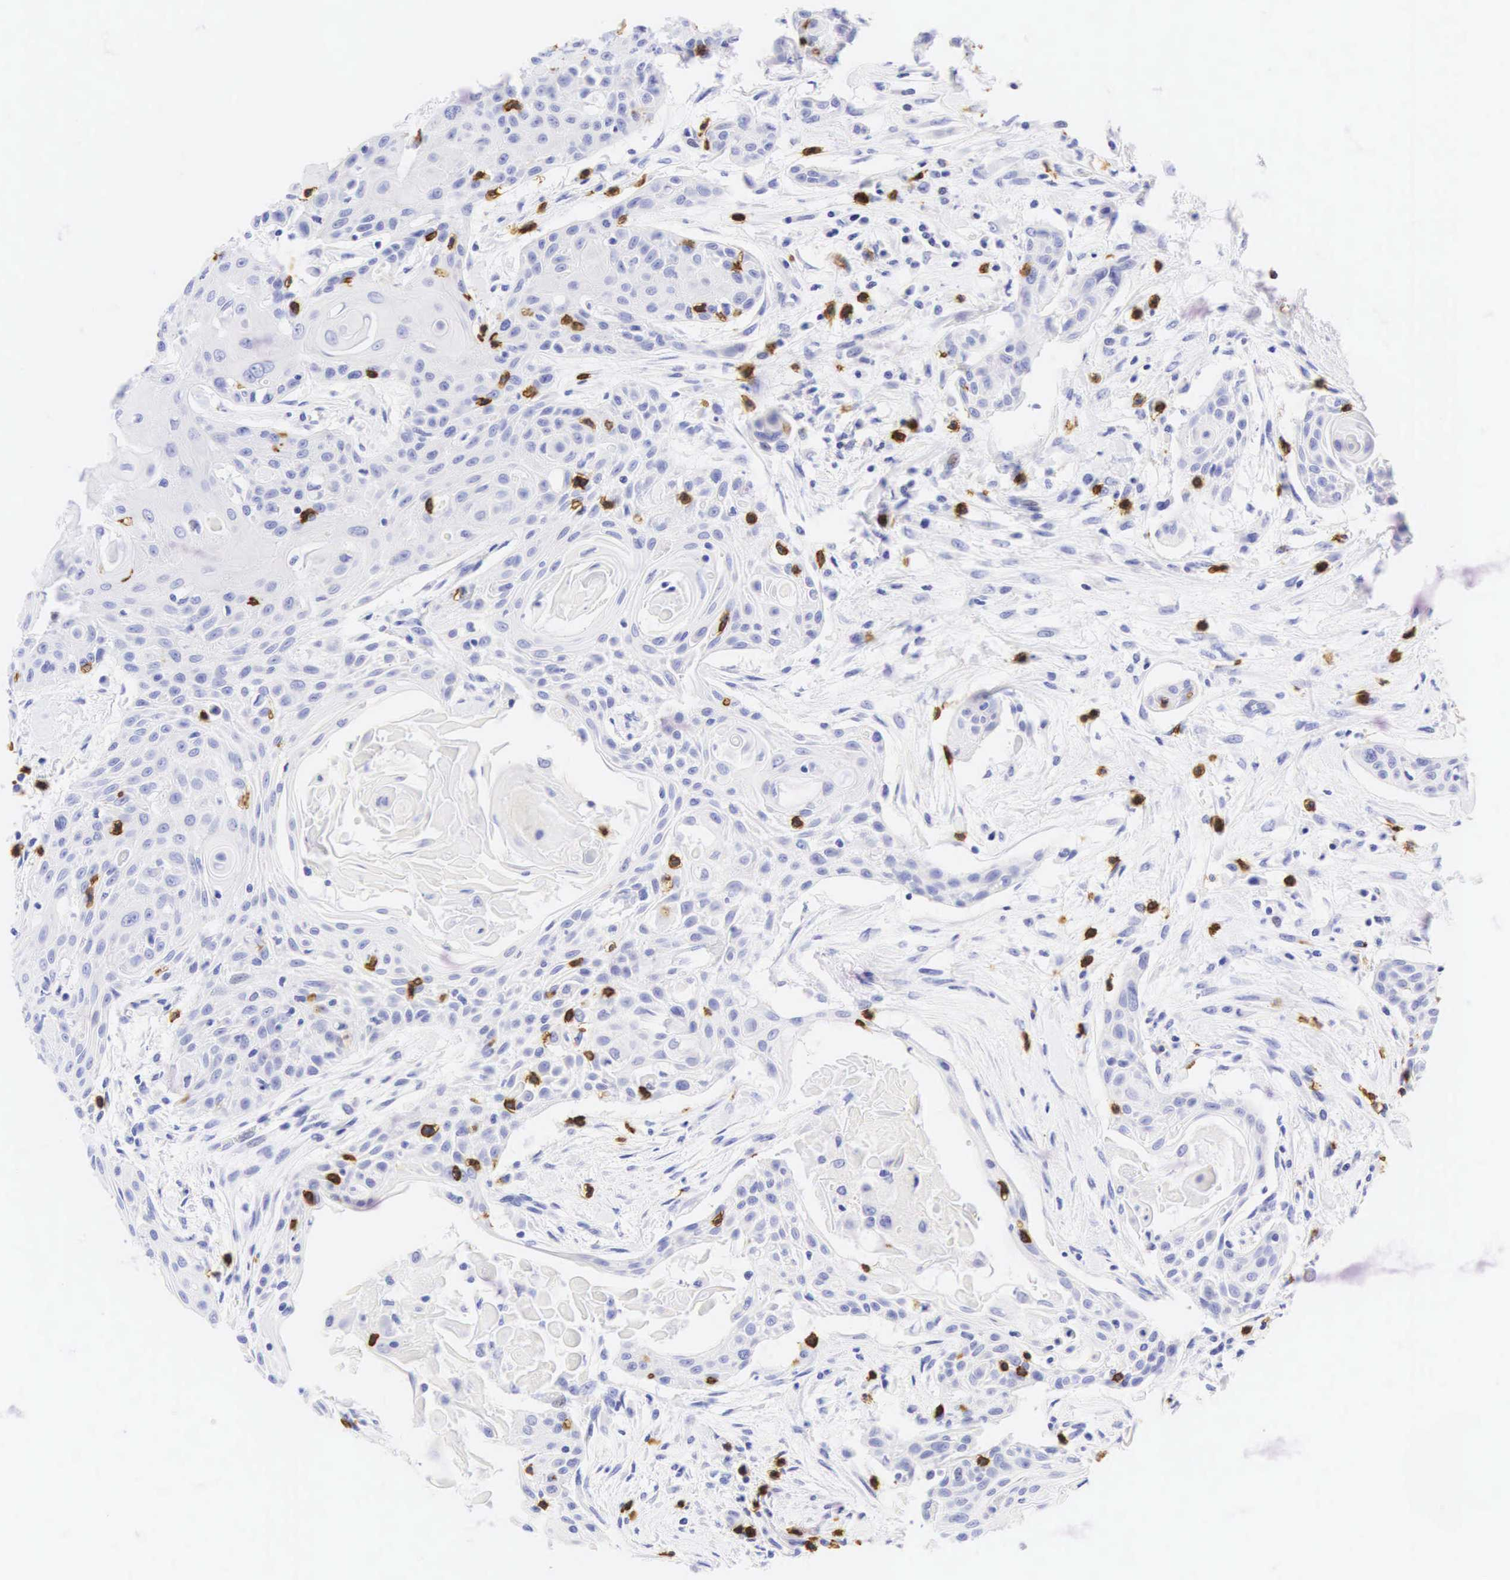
{"staining": {"intensity": "negative", "quantity": "none", "location": "none"}, "tissue": "head and neck cancer", "cell_type": "Tumor cells", "image_type": "cancer", "snomed": [{"axis": "morphology", "description": "Squamous cell carcinoma, NOS"}, {"axis": "morphology", "description": "Squamous cell carcinoma, metastatic, NOS"}, {"axis": "topography", "description": "Lymph node"}, {"axis": "topography", "description": "Salivary gland"}, {"axis": "topography", "description": "Head-Neck"}], "caption": "Immunohistochemistry image of head and neck cancer (squamous cell carcinoma) stained for a protein (brown), which shows no positivity in tumor cells. Brightfield microscopy of immunohistochemistry stained with DAB (3,3'-diaminobenzidine) (brown) and hematoxylin (blue), captured at high magnification.", "gene": "CD8A", "patient": {"sex": "female", "age": 74}}